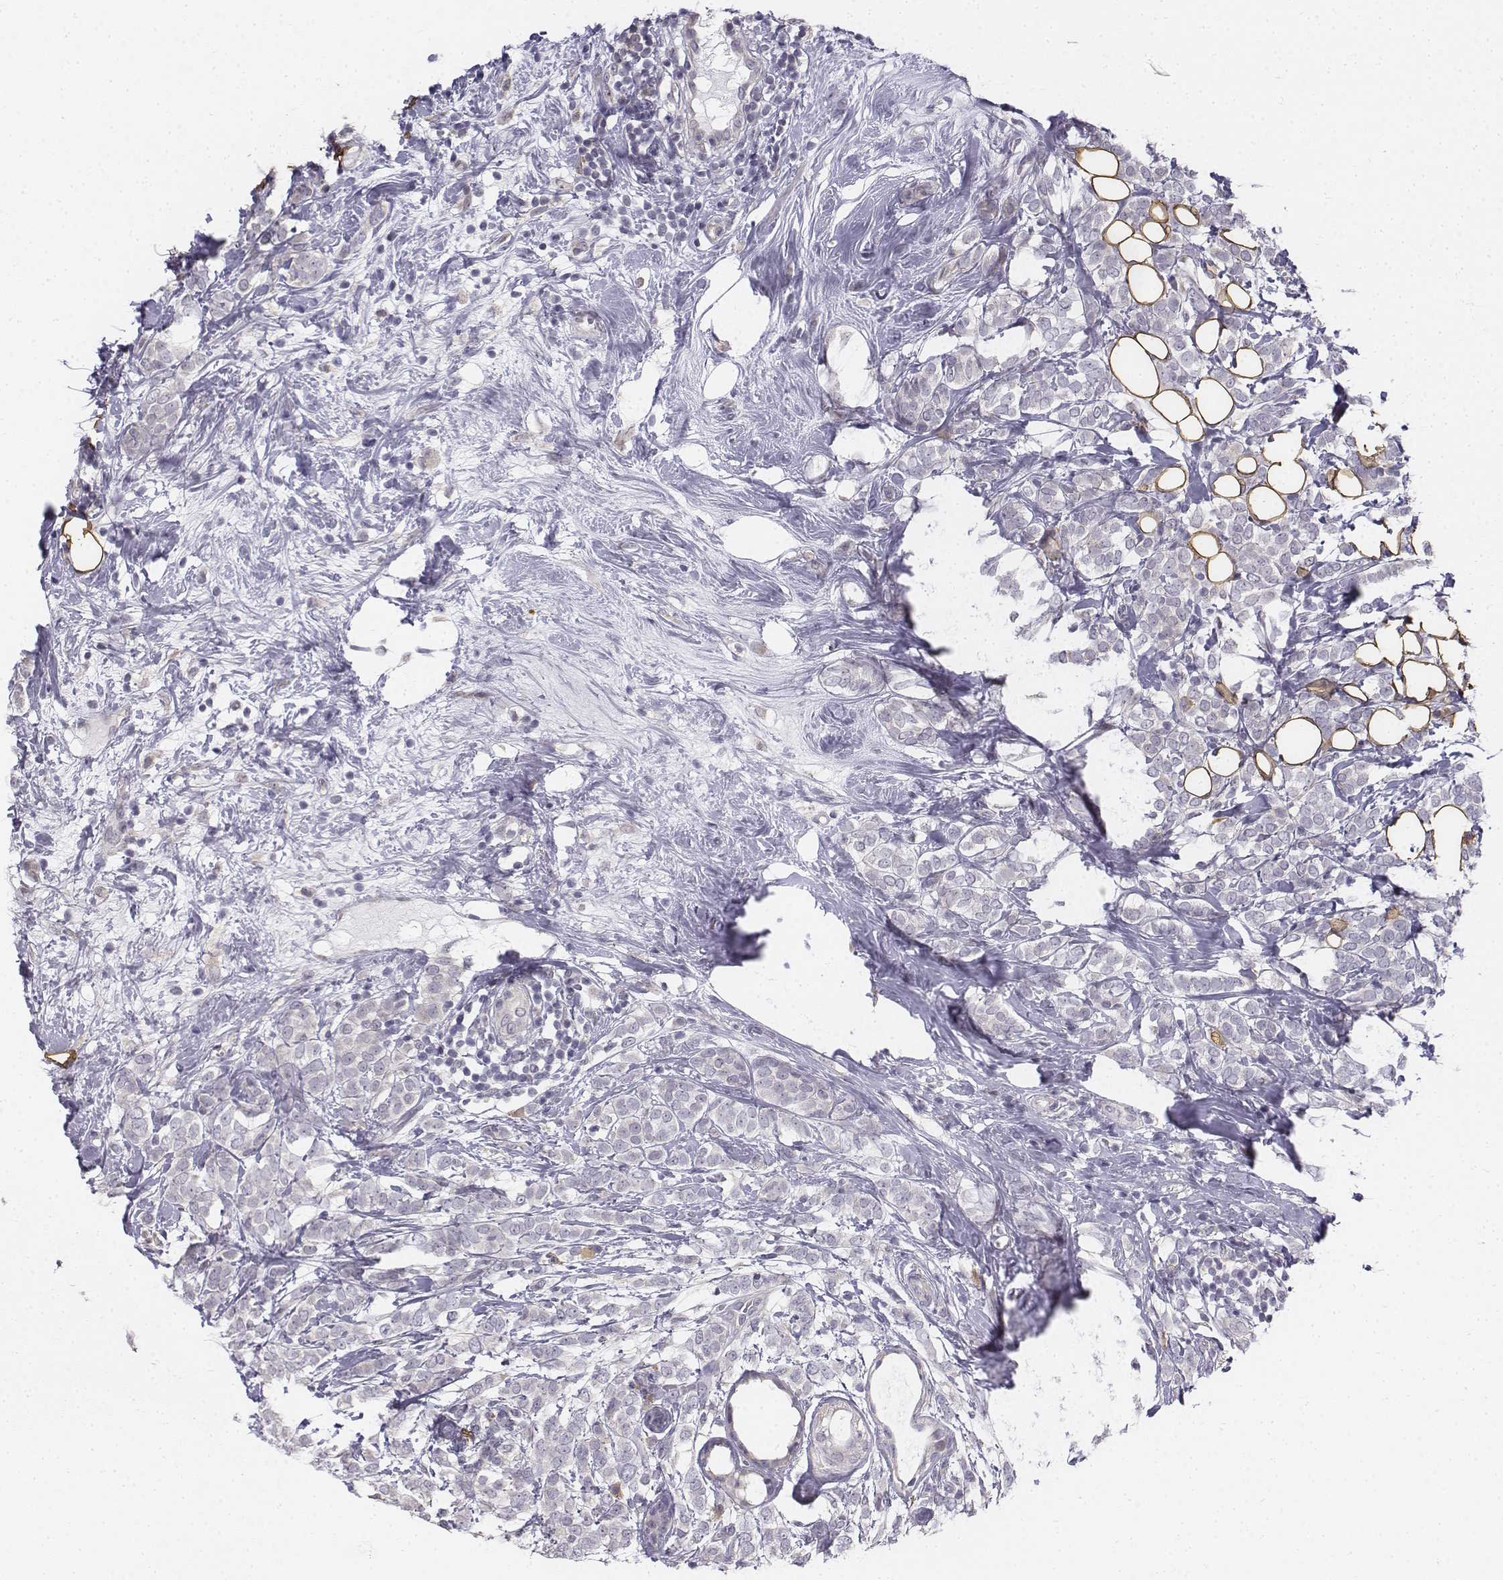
{"staining": {"intensity": "negative", "quantity": "none", "location": "none"}, "tissue": "breast cancer", "cell_type": "Tumor cells", "image_type": "cancer", "snomed": [{"axis": "morphology", "description": "Lobular carcinoma"}, {"axis": "topography", "description": "Breast"}], "caption": "This is an immunohistochemistry histopathology image of breast cancer (lobular carcinoma). There is no expression in tumor cells.", "gene": "PENK", "patient": {"sex": "female", "age": 49}}